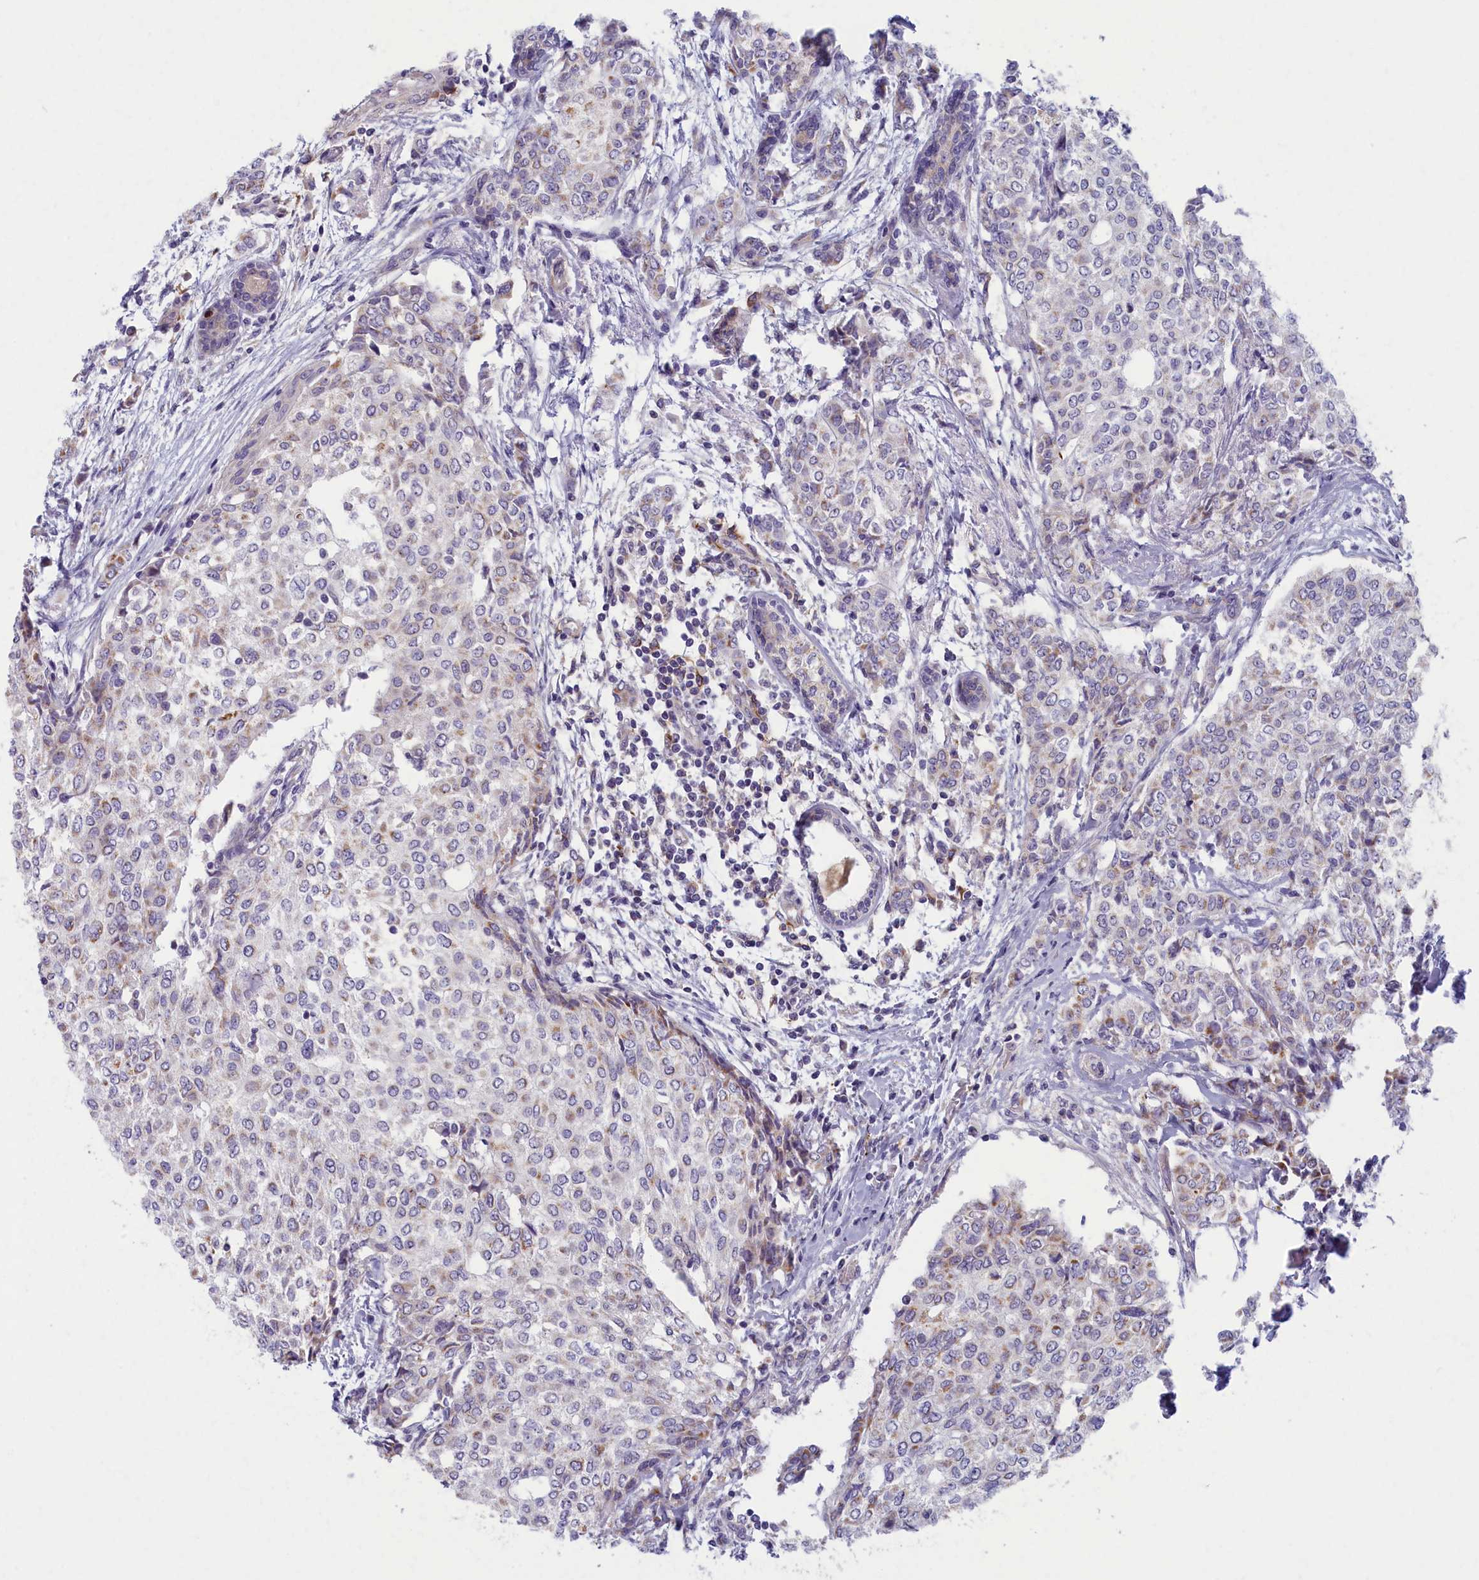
{"staining": {"intensity": "moderate", "quantity": "<25%", "location": "cytoplasmic/membranous"}, "tissue": "breast cancer", "cell_type": "Tumor cells", "image_type": "cancer", "snomed": [{"axis": "morphology", "description": "Lobular carcinoma"}, {"axis": "topography", "description": "Breast"}], "caption": "An IHC image of tumor tissue is shown. Protein staining in brown labels moderate cytoplasmic/membranous positivity in breast cancer within tumor cells. The protein of interest is shown in brown color, while the nuclei are stained blue.", "gene": "MRPS25", "patient": {"sex": "female", "age": 51}}